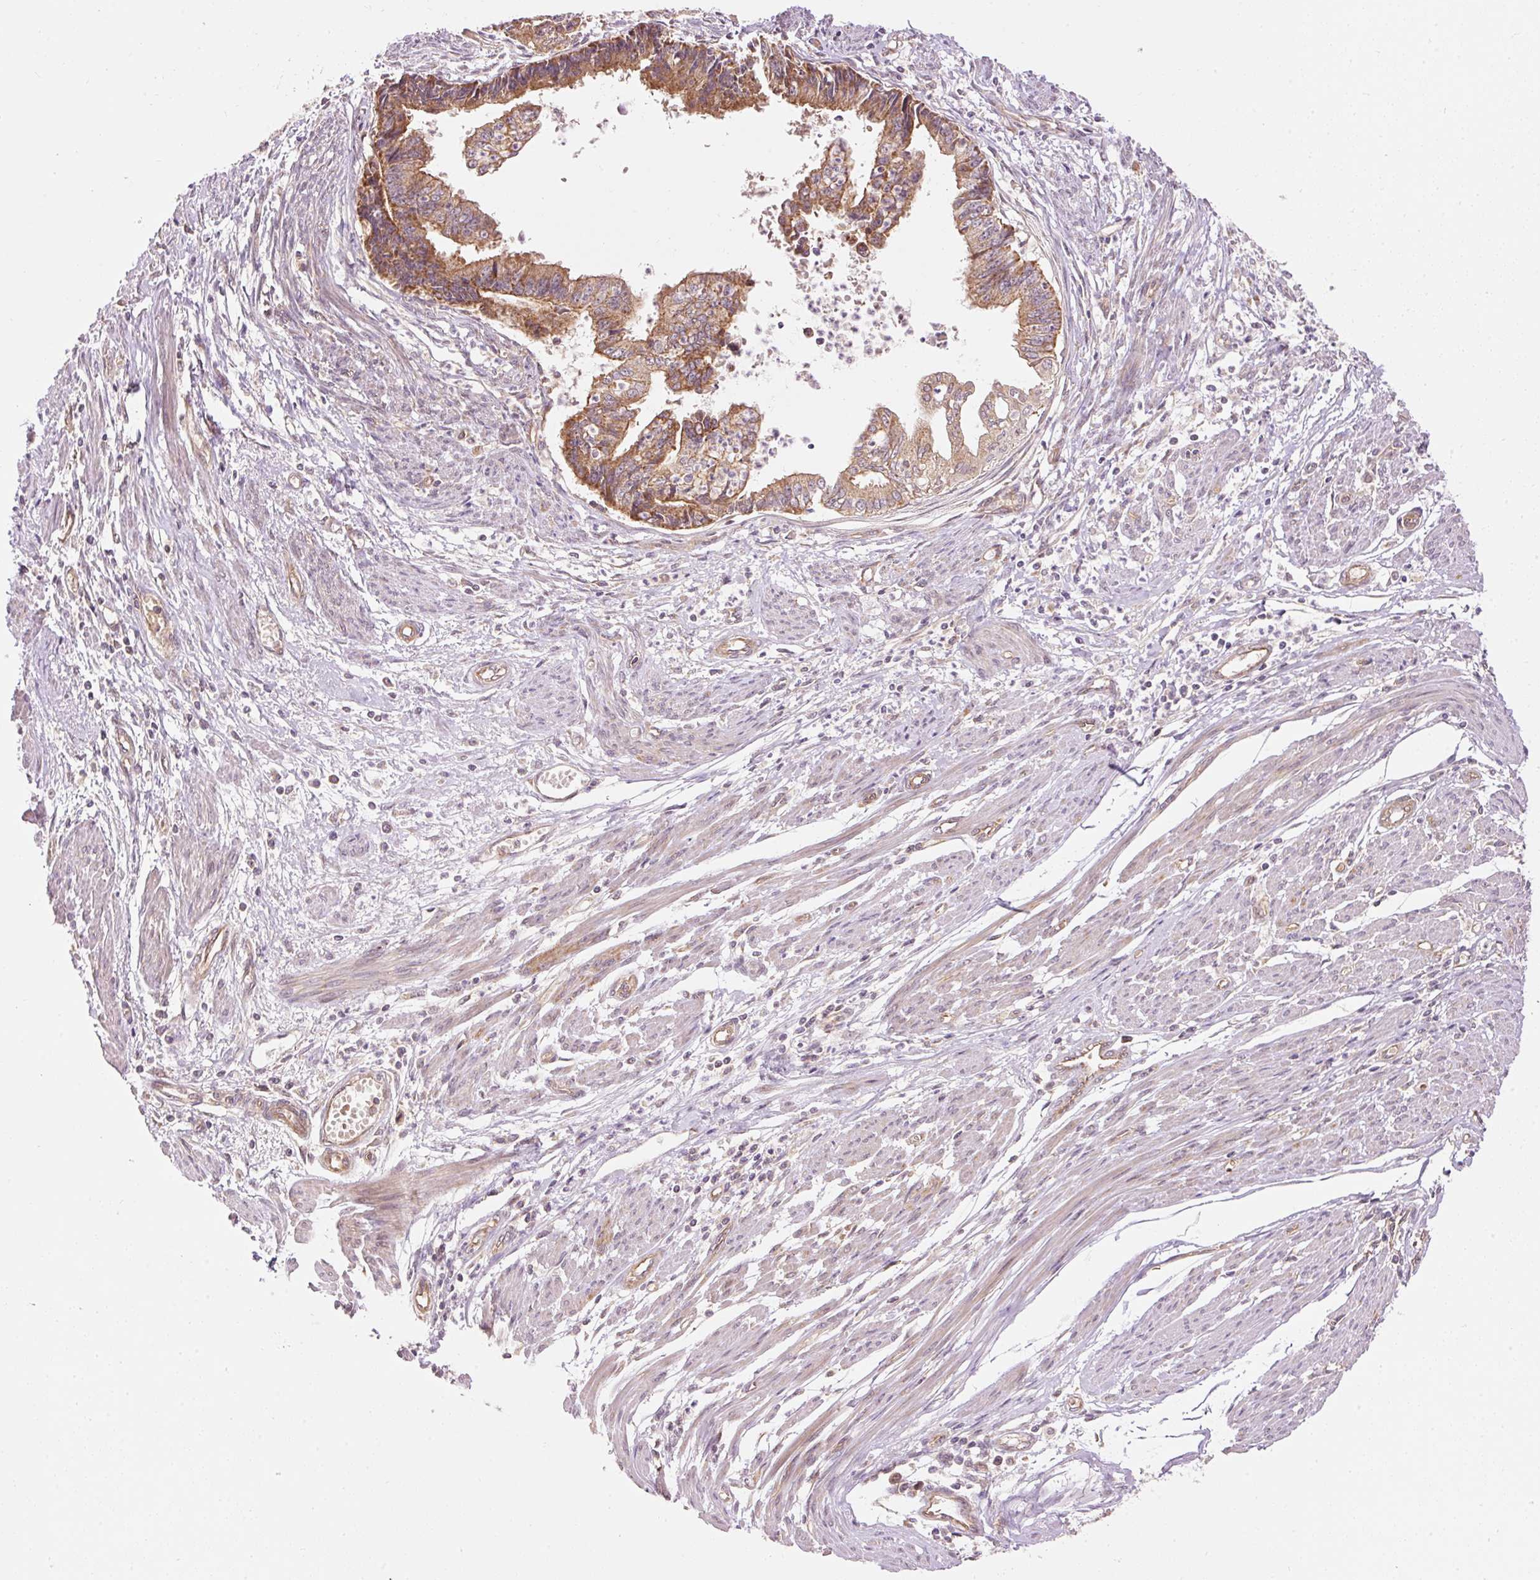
{"staining": {"intensity": "moderate", "quantity": ">75%", "location": "cytoplasmic/membranous"}, "tissue": "endometrial cancer", "cell_type": "Tumor cells", "image_type": "cancer", "snomed": [{"axis": "morphology", "description": "Adenocarcinoma, NOS"}, {"axis": "topography", "description": "Endometrium"}], "caption": "A photomicrograph of human endometrial cancer (adenocarcinoma) stained for a protein reveals moderate cytoplasmic/membranous brown staining in tumor cells.", "gene": "ADCY4", "patient": {"sex": "female", "age": 73}}